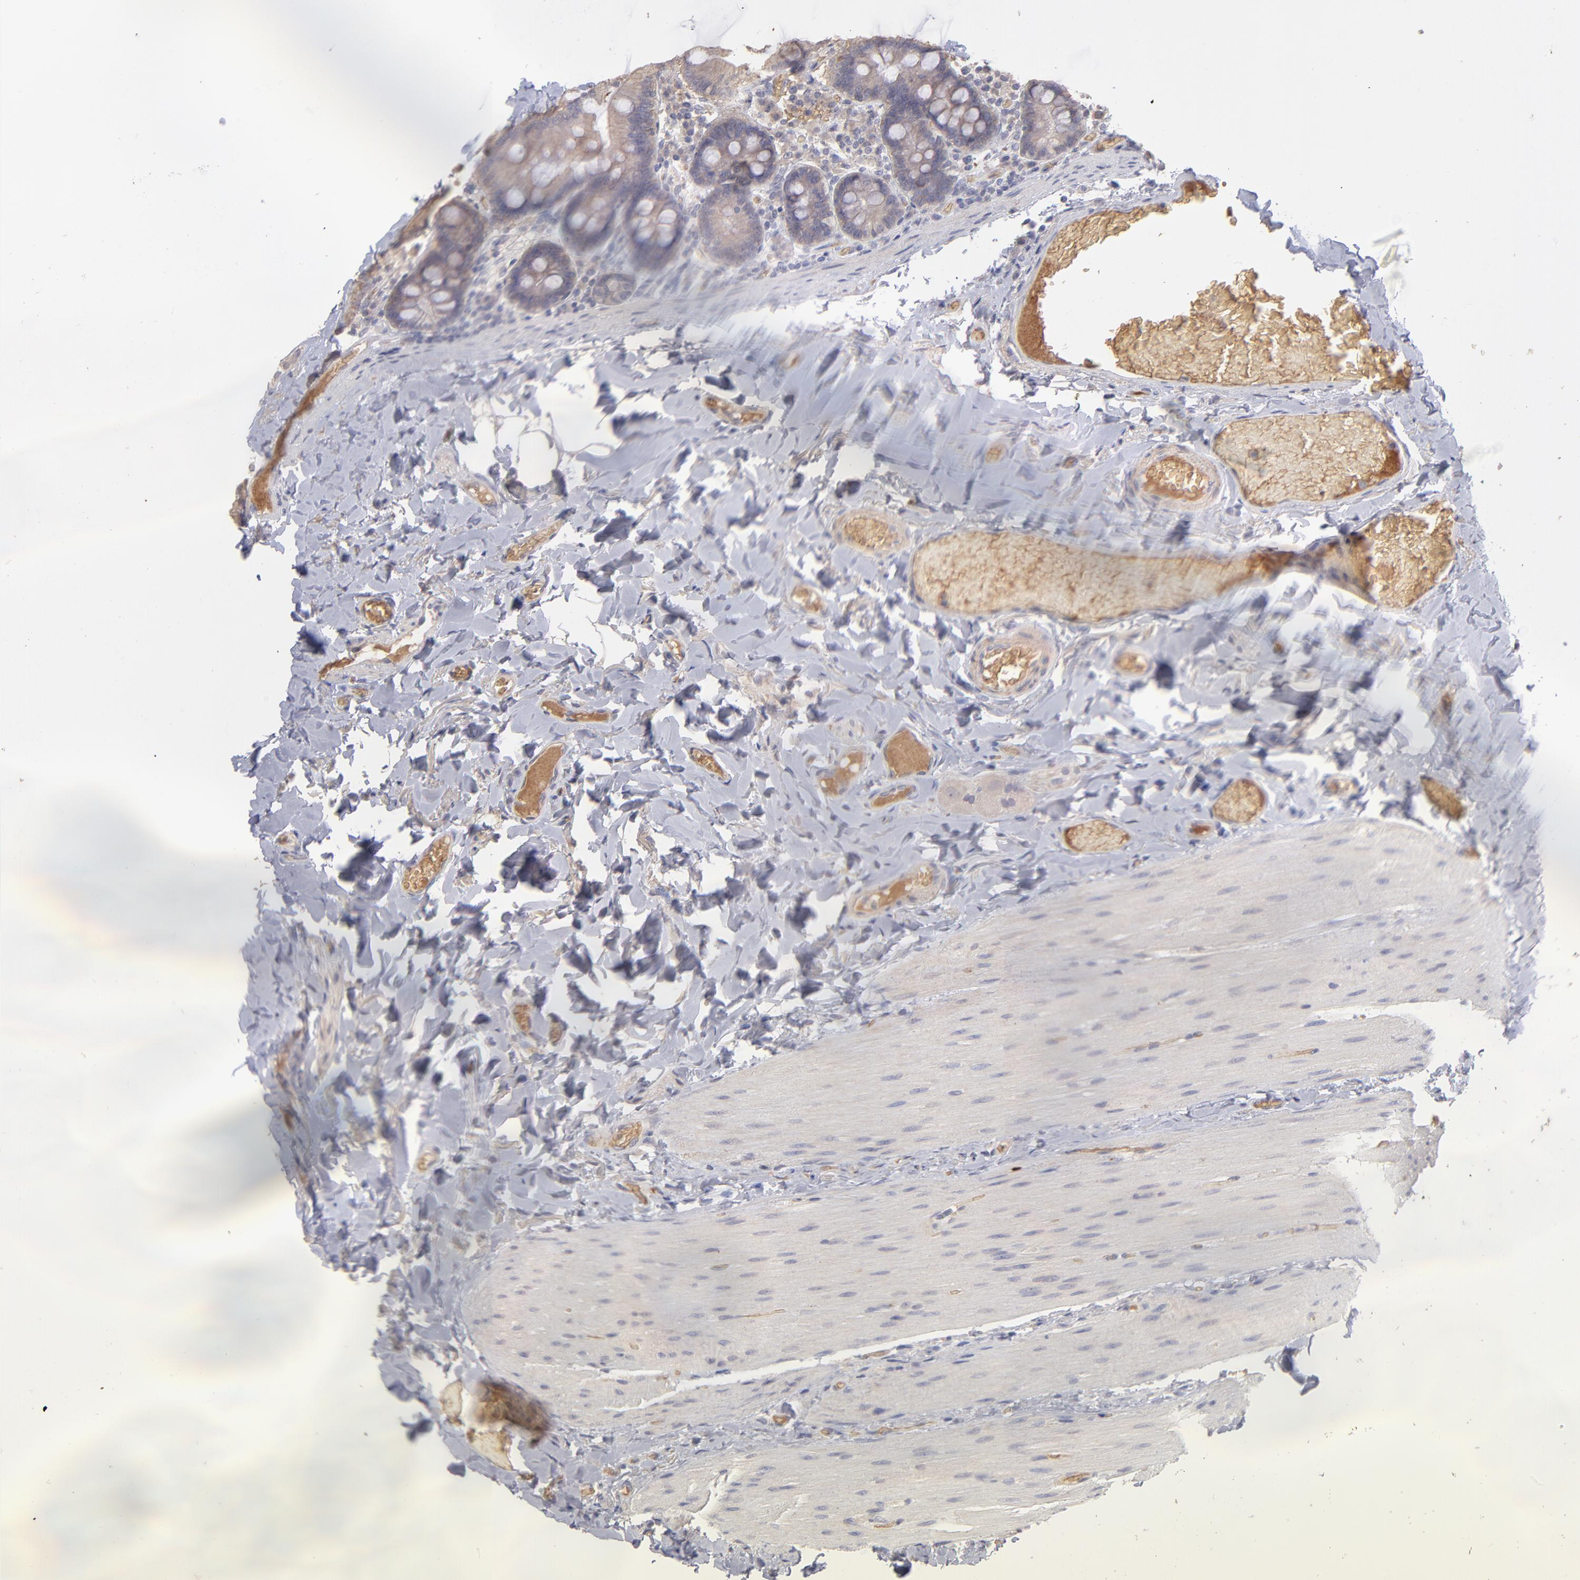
{"staining": {"intensity": "weak", "quantity": ">75%", "location": "cytoplasmic/membranous"}, "tissue": "duodenum", "cell_type": "Glandular cells", "image_type": "normal", "snomed": [{"axis": "morphology", "description": "Normal tissue, NOS"}, {"axis": "topography", "description": "Duodenum"}], "caption": "A brown stain highlights weak cytoplasmic/membranous positivity of a protein in glandular cells of benign duodenum.", "gene": "F13B", "patient": {"sex": "male", "age": 66}}